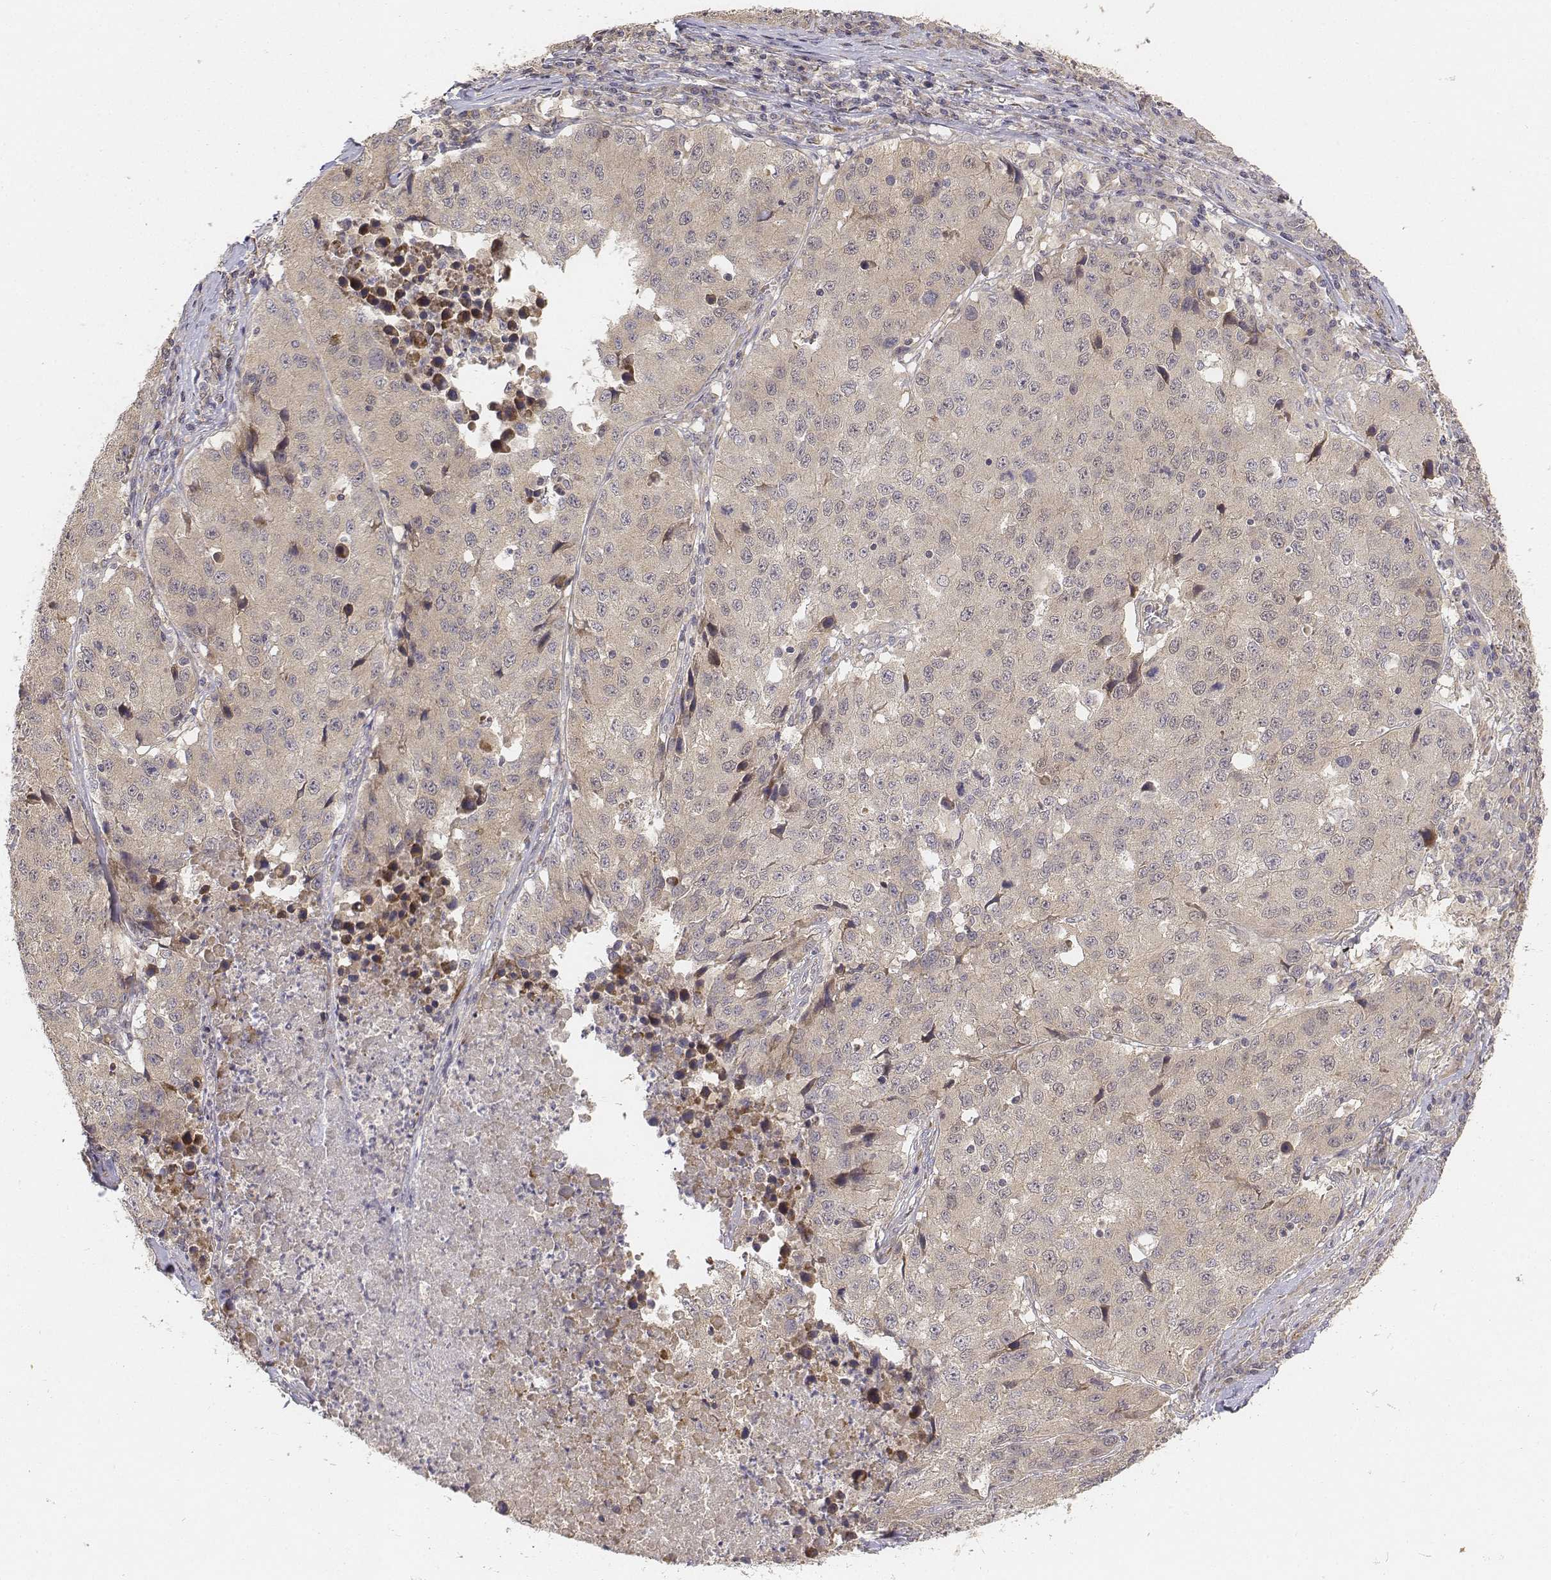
{"staining": {"intensity": "weak", "quantity": "25%-75%", "location": "cytoplasmic/membranous"}, "tissue": "stomach cancer", "cell_type": "Tumor cells", "image_type": "cancer", "snomed": [{"axis": "morphology", "description": "Adenocarcinoma, NOS"}, {"axis": "topography", "description": "Stomach"}], "caption": "IHC of human adenocarcinoma (stomach) shows low levels of weak cytoplasmic/membranous positivity in about 25%-75% of tumor cells.", "gene": "FBXO21", "patient": {"sex": "male", "age": 71}}